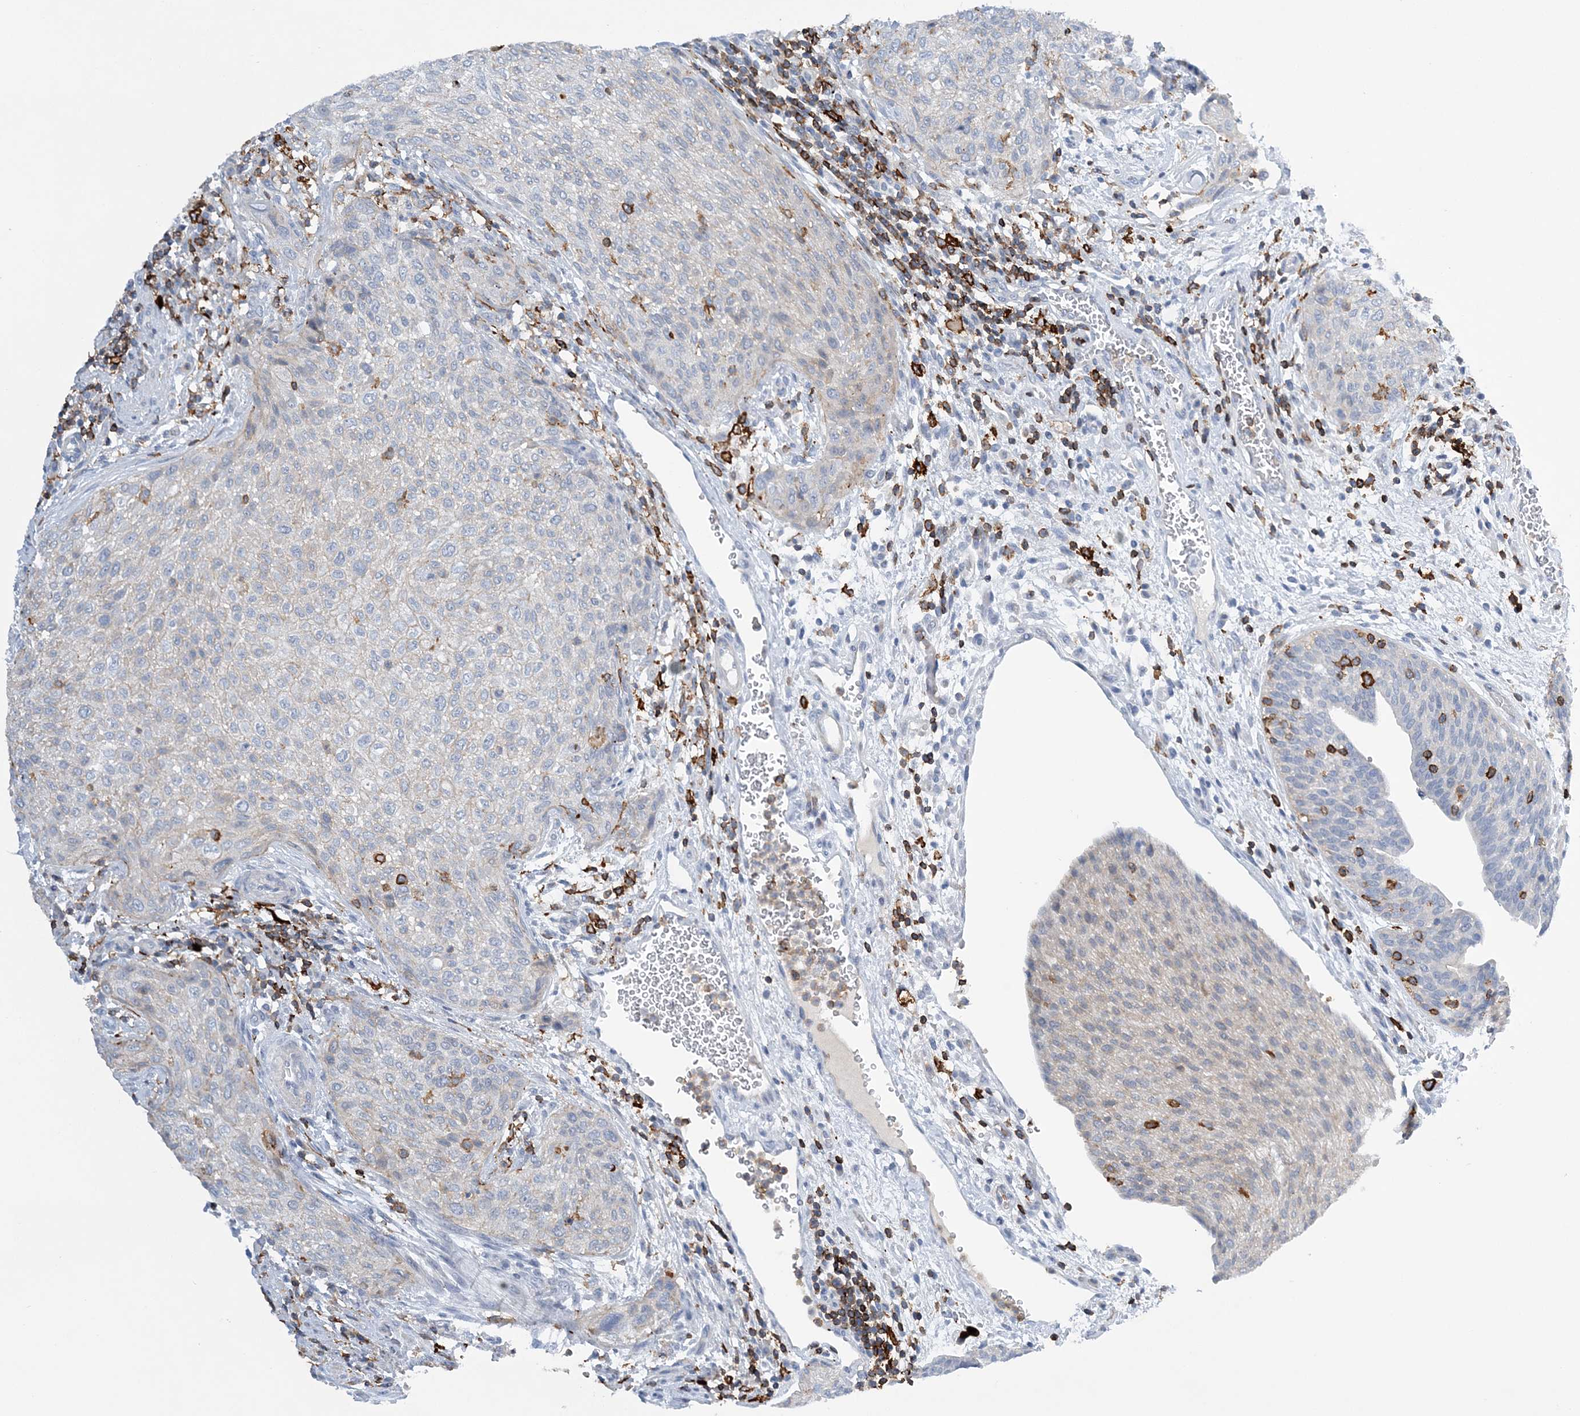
{"staining": {"intensity": "negative", "quantity": "none", "location": "none"}, "tissue": "urothelial cancer", "cell_type": "Tumor cells", "image_type": "cancer", "snomed": [{"axis": "morphology", "description": "Urothelial carcinoma, High grade"}, {"axis": "topography", "description": "Urinary bladder"}], "caption": "Tumor cells show no significant positivity in urothelial cancer.", "gene": "PRMT9", "patient": {"sex": "male", "age": 35}}